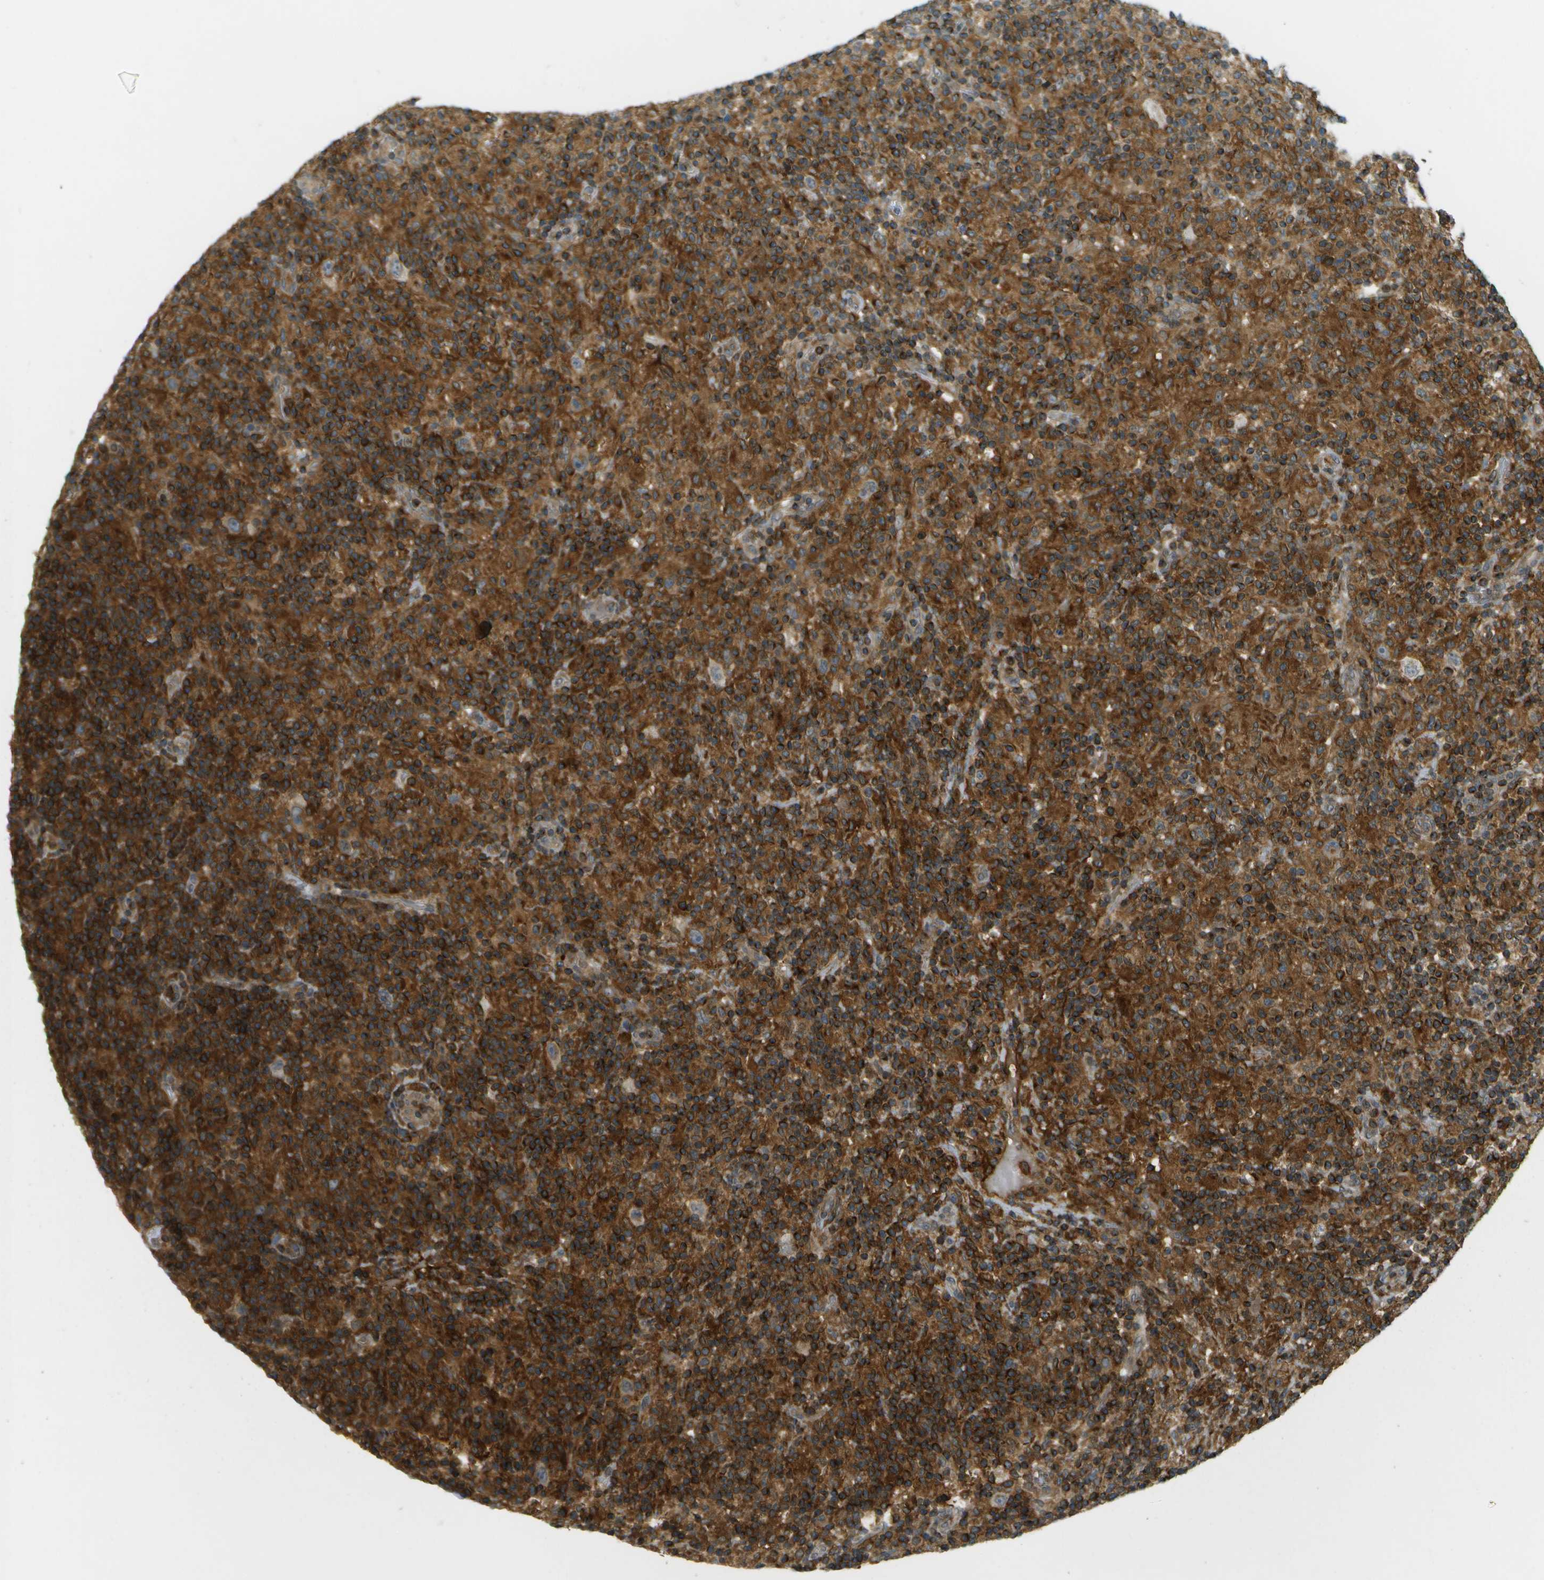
{"staining": {"intensity": "moderate", "quantity": ">75%", "location": "cytoplasmic/membranous"}, "tissue": "lymphoma", "cell_type": "Tumor cells", "image_type": "cancer", "snomed": [{"axis": "morphology", "description": "Hodgkin's disease, NOS"}, {"axis": "topography", "description": "Lymph node"}], "caption": "The photomicrograph demonstrates a brown stain indicating the presence of a protein in the cytoplasmic/membranous of tumor cells in Hodgkin's disease.", "gene": "TMTC1", "patient": {"sex": "male", "age": 70}}